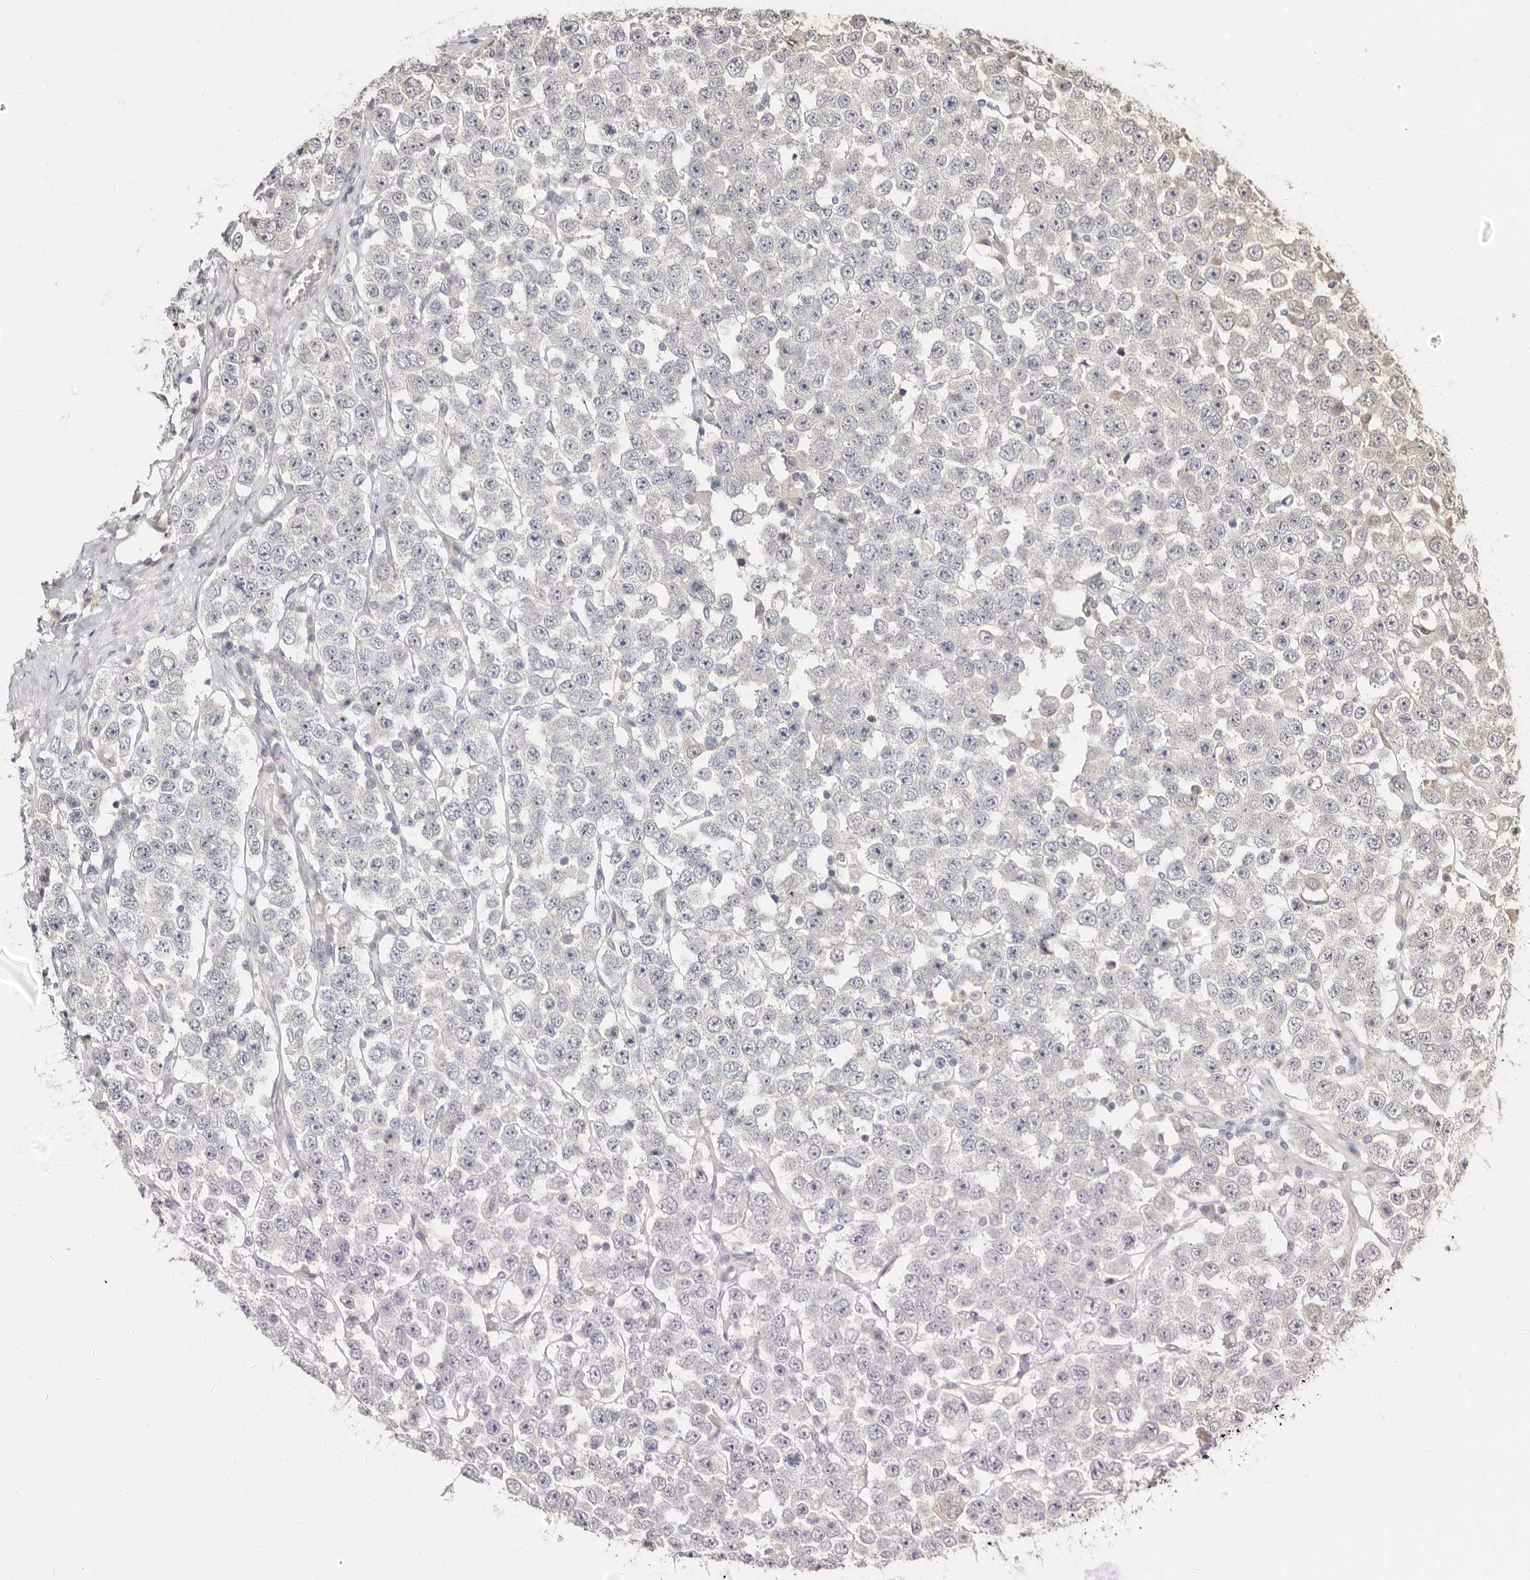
{"staining": {"intensity": "negative", "quantity": "none", "location": "none"}, "tissue": "testis cancer", "cell_type": "Tumor cells", "image_type": "cancer", "snomed": [{"axis": "morphology", "description": "Seminoma, NOS"}, {"axis": "topography", "description": "Testis"}], "caption": "Tumor cells show no significant staining in seminoma (testis).", "gene": "LCORL", "patient": {"sex": "male", "age": 28}}